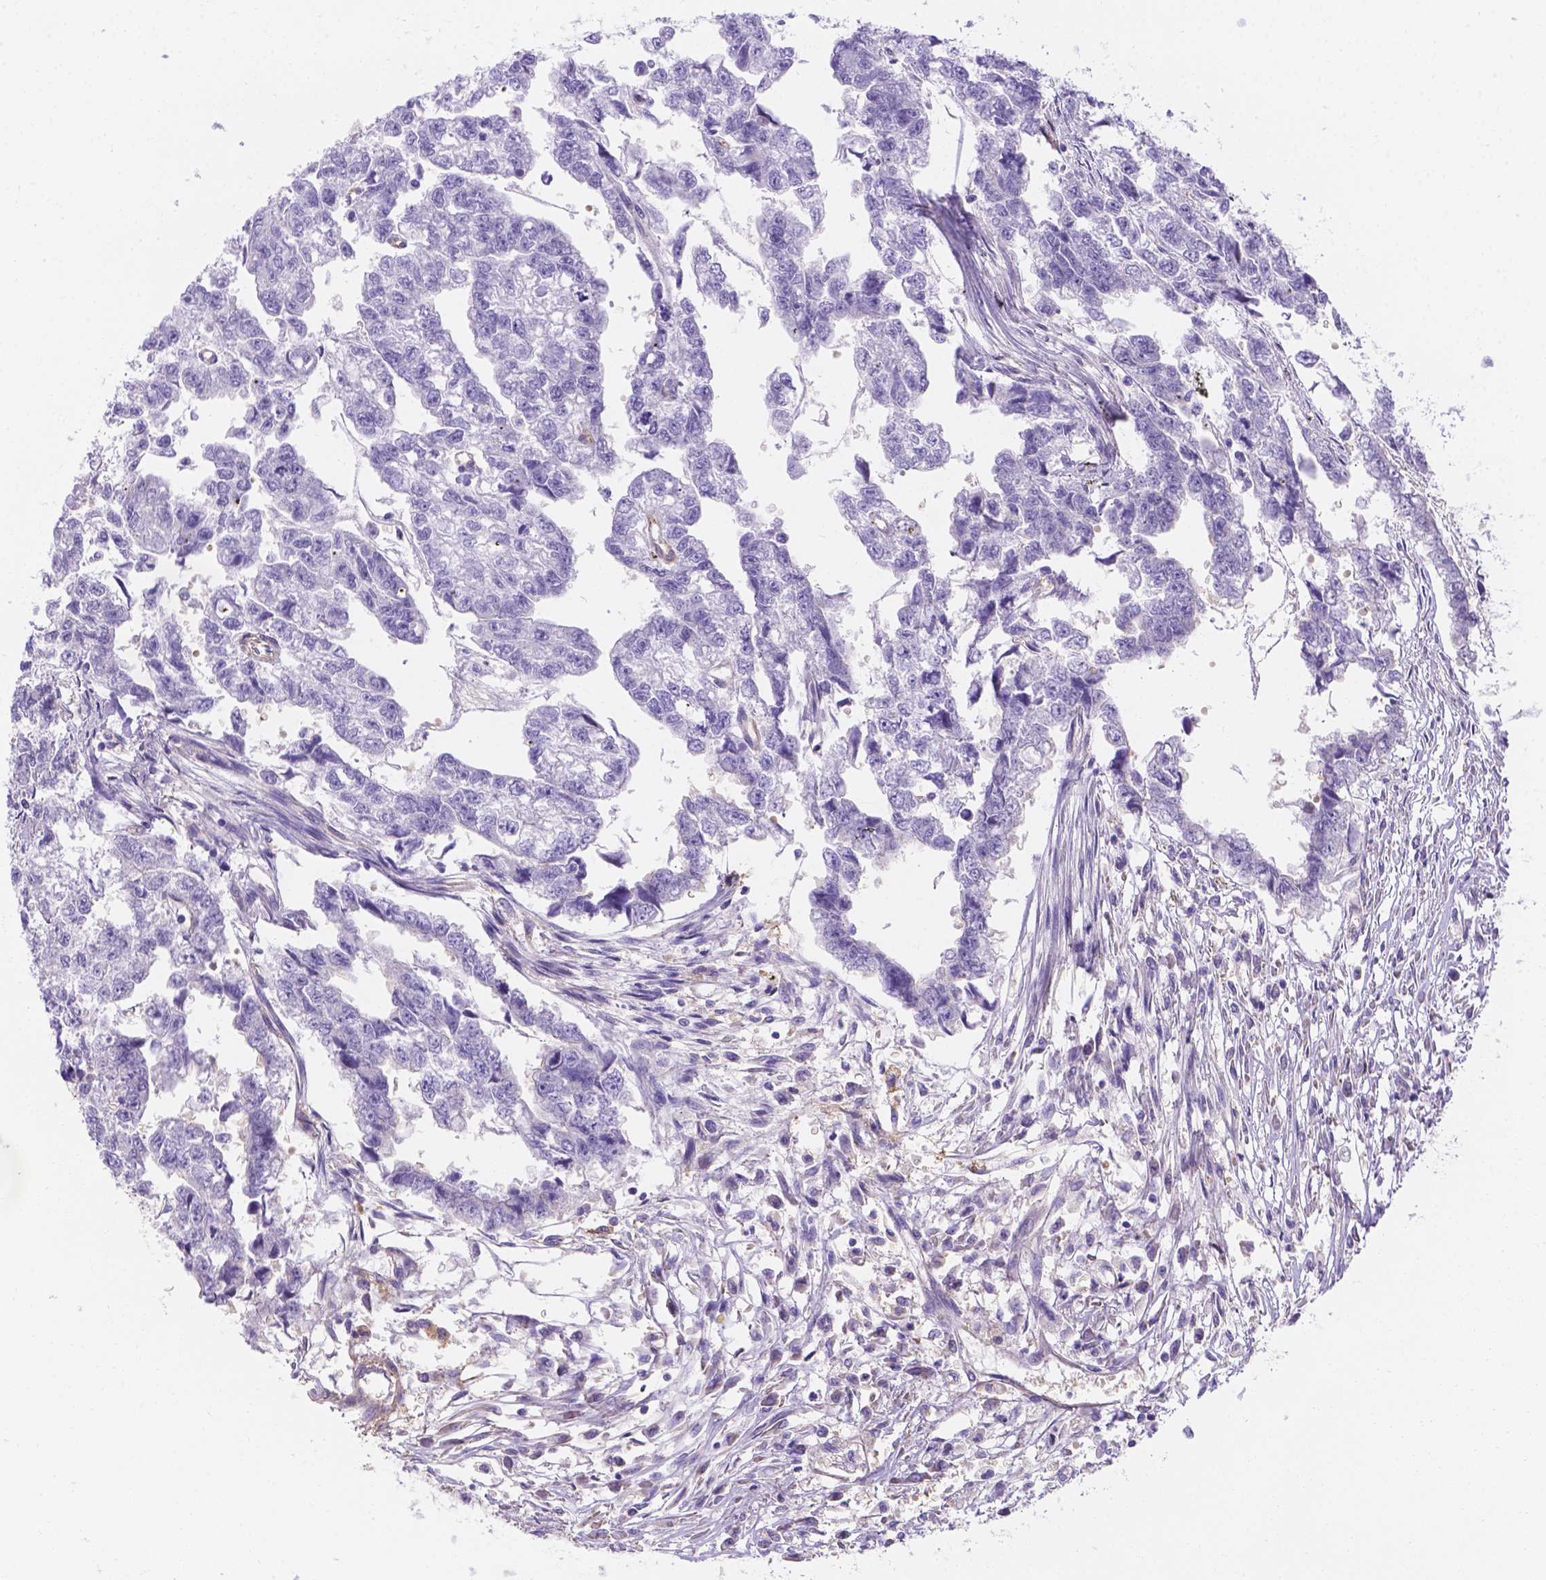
{"staining": {"intensity": "negative", "quantity": "none", "location": "none"}, "tissue": "testis cancer", "cell_type": "Tumor cells", "image_type": "cancer", "snomed": [{"axis": "morphology", "description": "Carcinoma, Embryonal, NOS"}, {"axis": "morphology", "description": "Teratoma, malignant, NOS"}, {"axis": "topography", "description": "Testis"}], "caption": "Tumor cells show no significant protein positivity in testis cancer (malignant teratoma). (IHC, brightfield microscopy, high magnification).", "gene": "SLC40A1", "patient": {"sex": "male", "age": 44}}